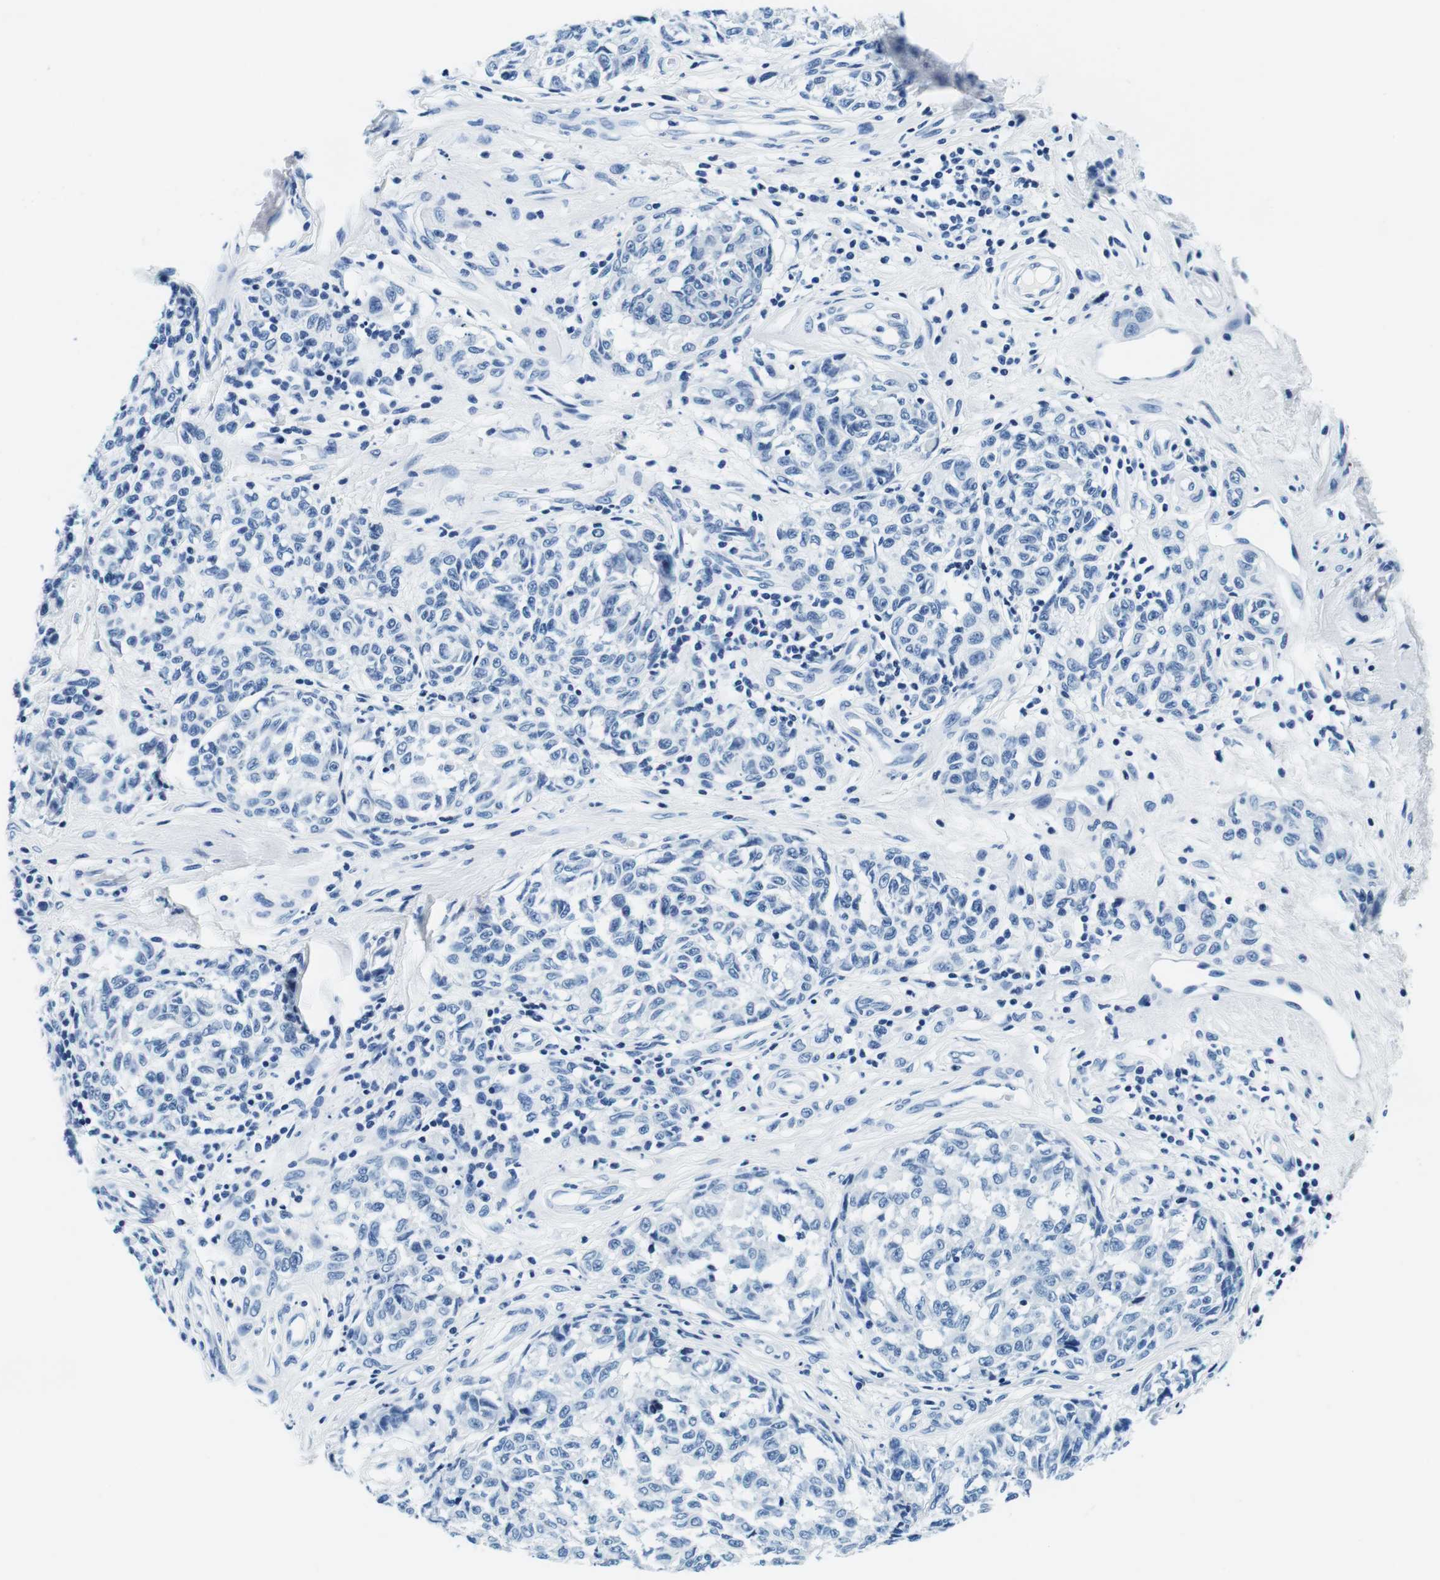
{"staining": {"intensity": "negative", "quantity": "none", "location": "none"}, "tissue": "melanoma", "cell_type": "Tumor cells", "image_type": "cancer", "snomed": [{"axis": "morphology", "description": "Malignant melanoma, NOS"}, {"axis": "topography", "description": "Skin"}], "caption": "An image of human melanoma is negative for staining in tumor cells.", "gene": "ELANE", "patient": {"sex": "female", "age": 64}}